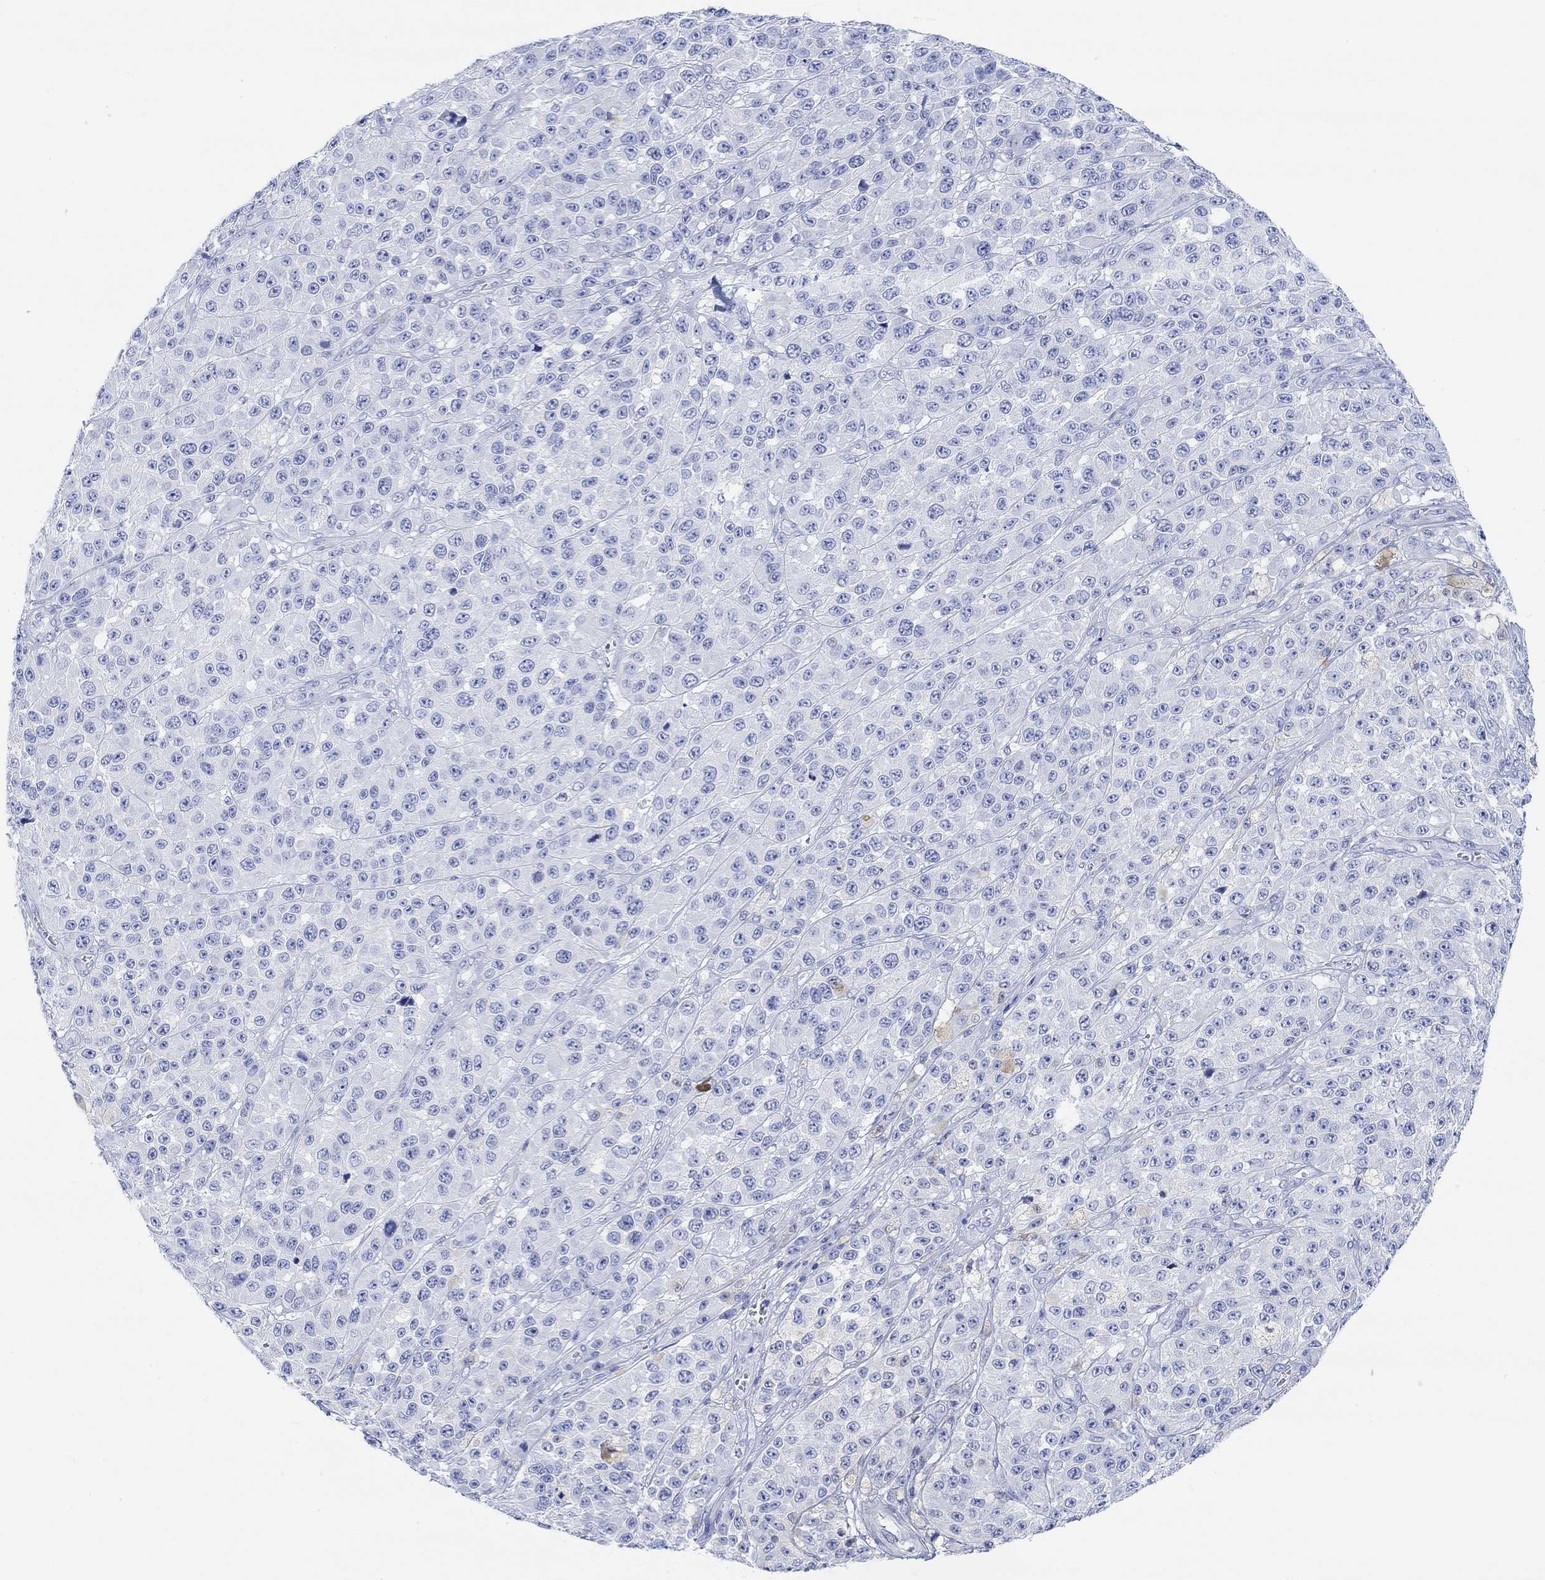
{"staining": {"intensity": "negative", "quantity": "none", "location": "none"}, "tissue": "melanoma", "cell_type": "Tumor cells", "image_type": "cancer", "snomed": [{"axis": "morphology", "description": "Malignant melanoma, NOS"}, {"axis": "topography", "description": "Skin"}], "caption": "A high-resolution micrograph shows IHC staining of melanoma, which exhibits no significant positivity in tumor cells.", "gene": "ANKRD33", "patient": {"sex": "female", "age": 58}}